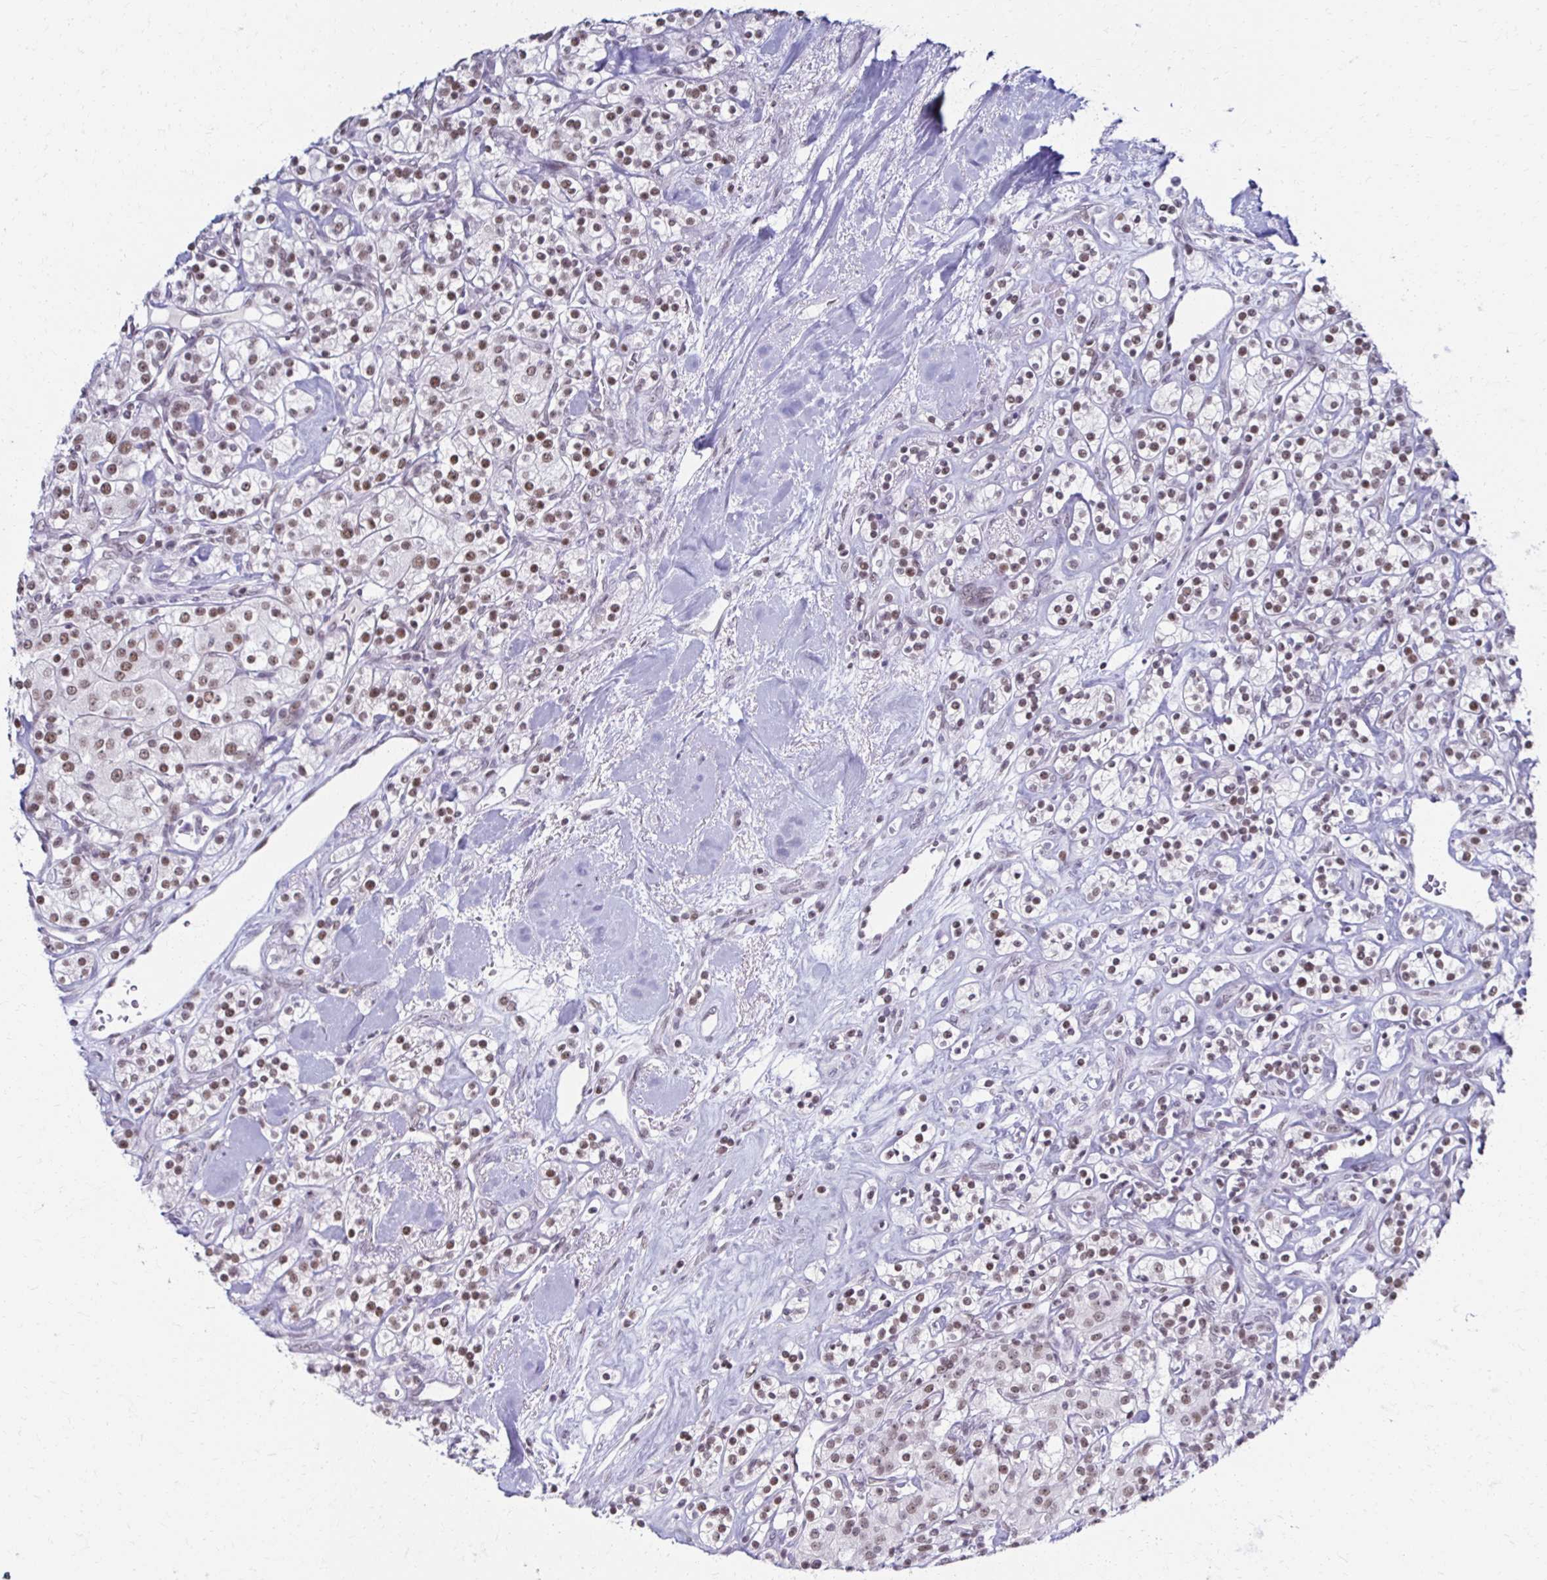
{"staining": {"intensity": "weak", "quantity": "25%-75%", "location": "nuclear"}, "tissue": "renal cancer", "cell_type": "Tumor cells", "image_type": "cancer", "snomed": [{"axis": "morphology", "description": "Adenocarcinoma, NOS"}, {"axis": "topography", "description": "Kidney"}], "caption": "Immunohistochemical staining of adenocarcinoma (renal) demonstrates low levels of weak nuclear positivity in approximately 25%-75% of tumor cells.", "gene": "IRF7", "patient": {"sex": "male", "age": 77}}